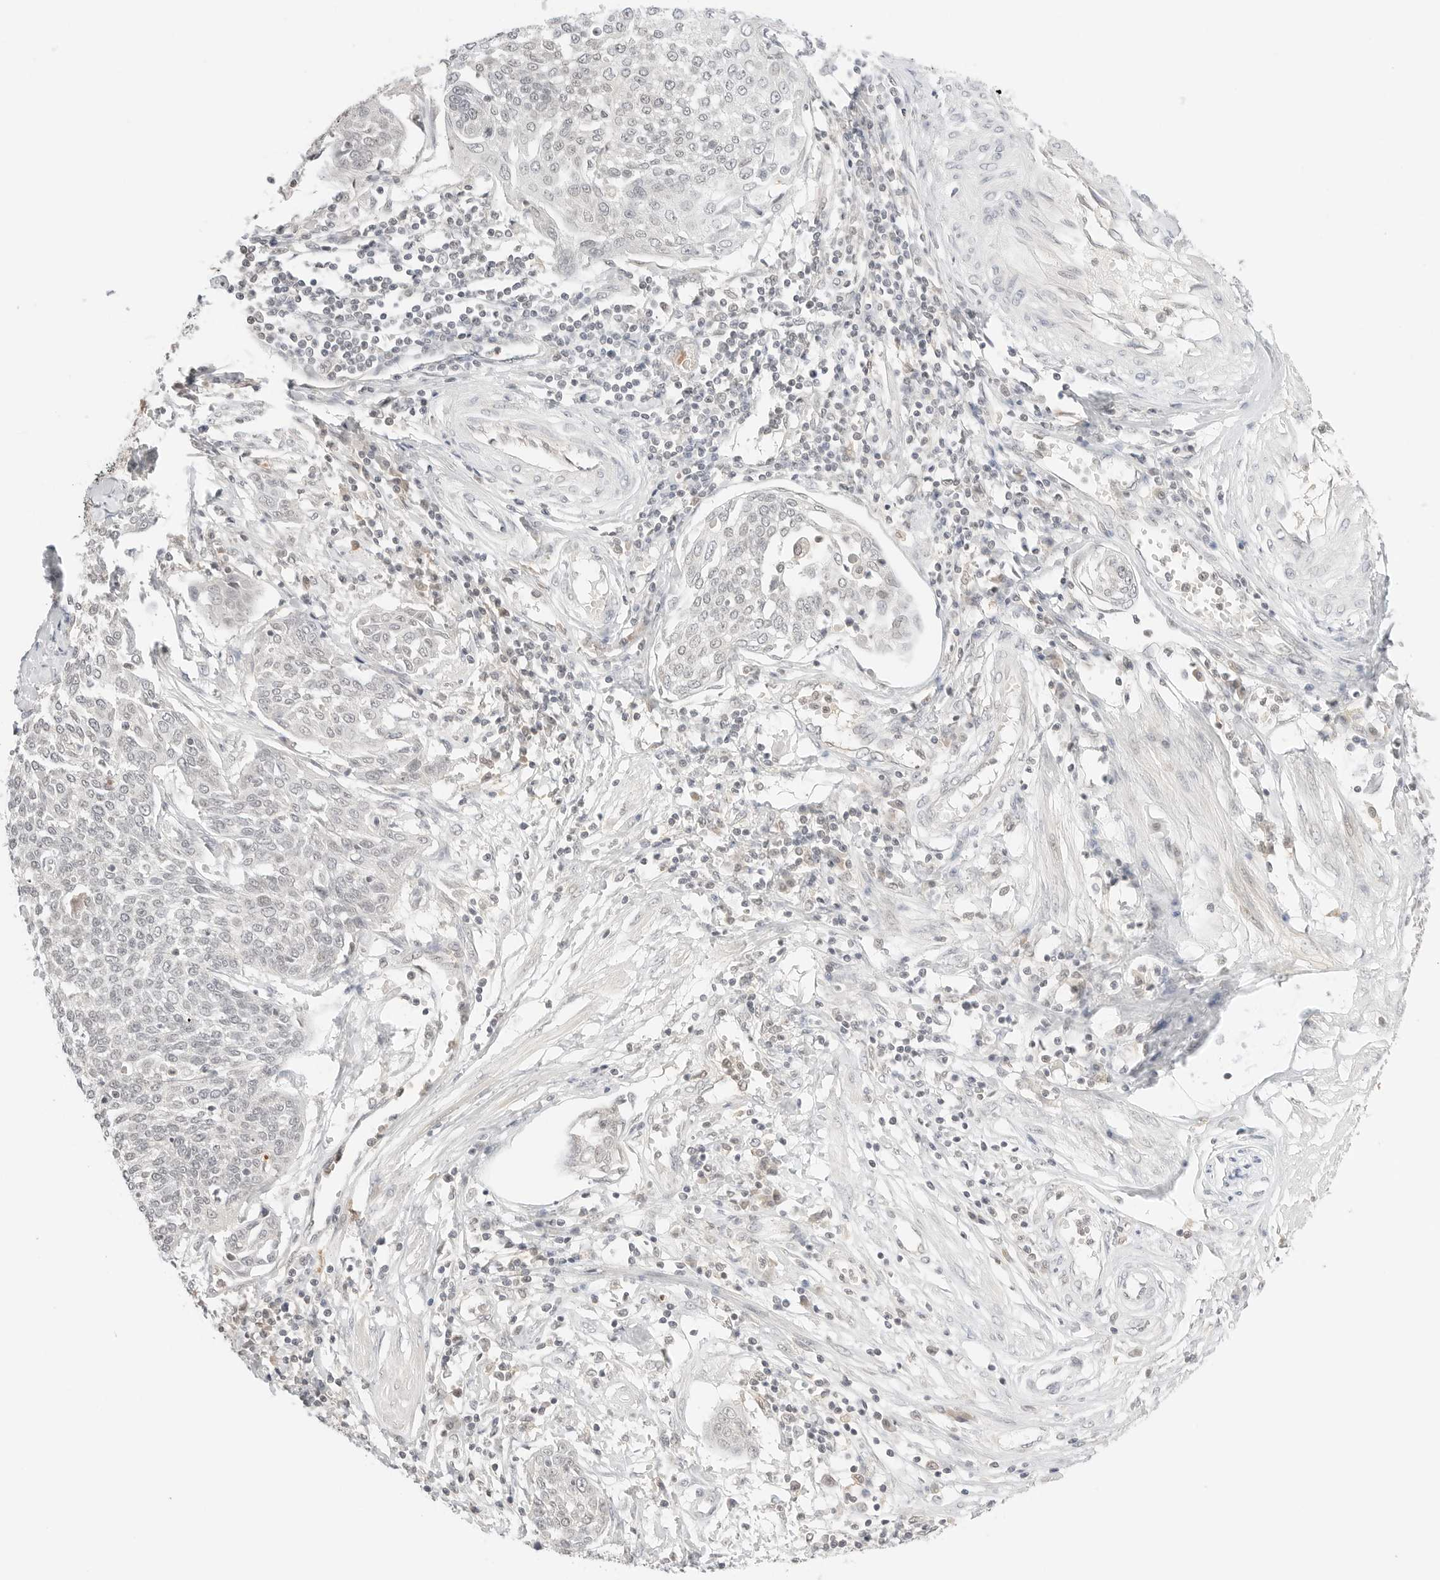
{"staining": {"intensity": "negative", "quantity": "none", "location": "none"}, "tissue": "cervical cancer", "cell_type": "Tumor cells", "image_type": "cancer", "snomed": [{"axis": "morphology", "description": "Squamous cell carcinoma, NOS"}, {"axis": "topography", "description": "Cervix"}], "caption": "Cervical squamous cell carcinoma stained for a protein using immunohistochemistry exhibits no positivity tumor cells.", "gene": "RPS6KL1", "patient": {"sex": "female", "age": 34}}